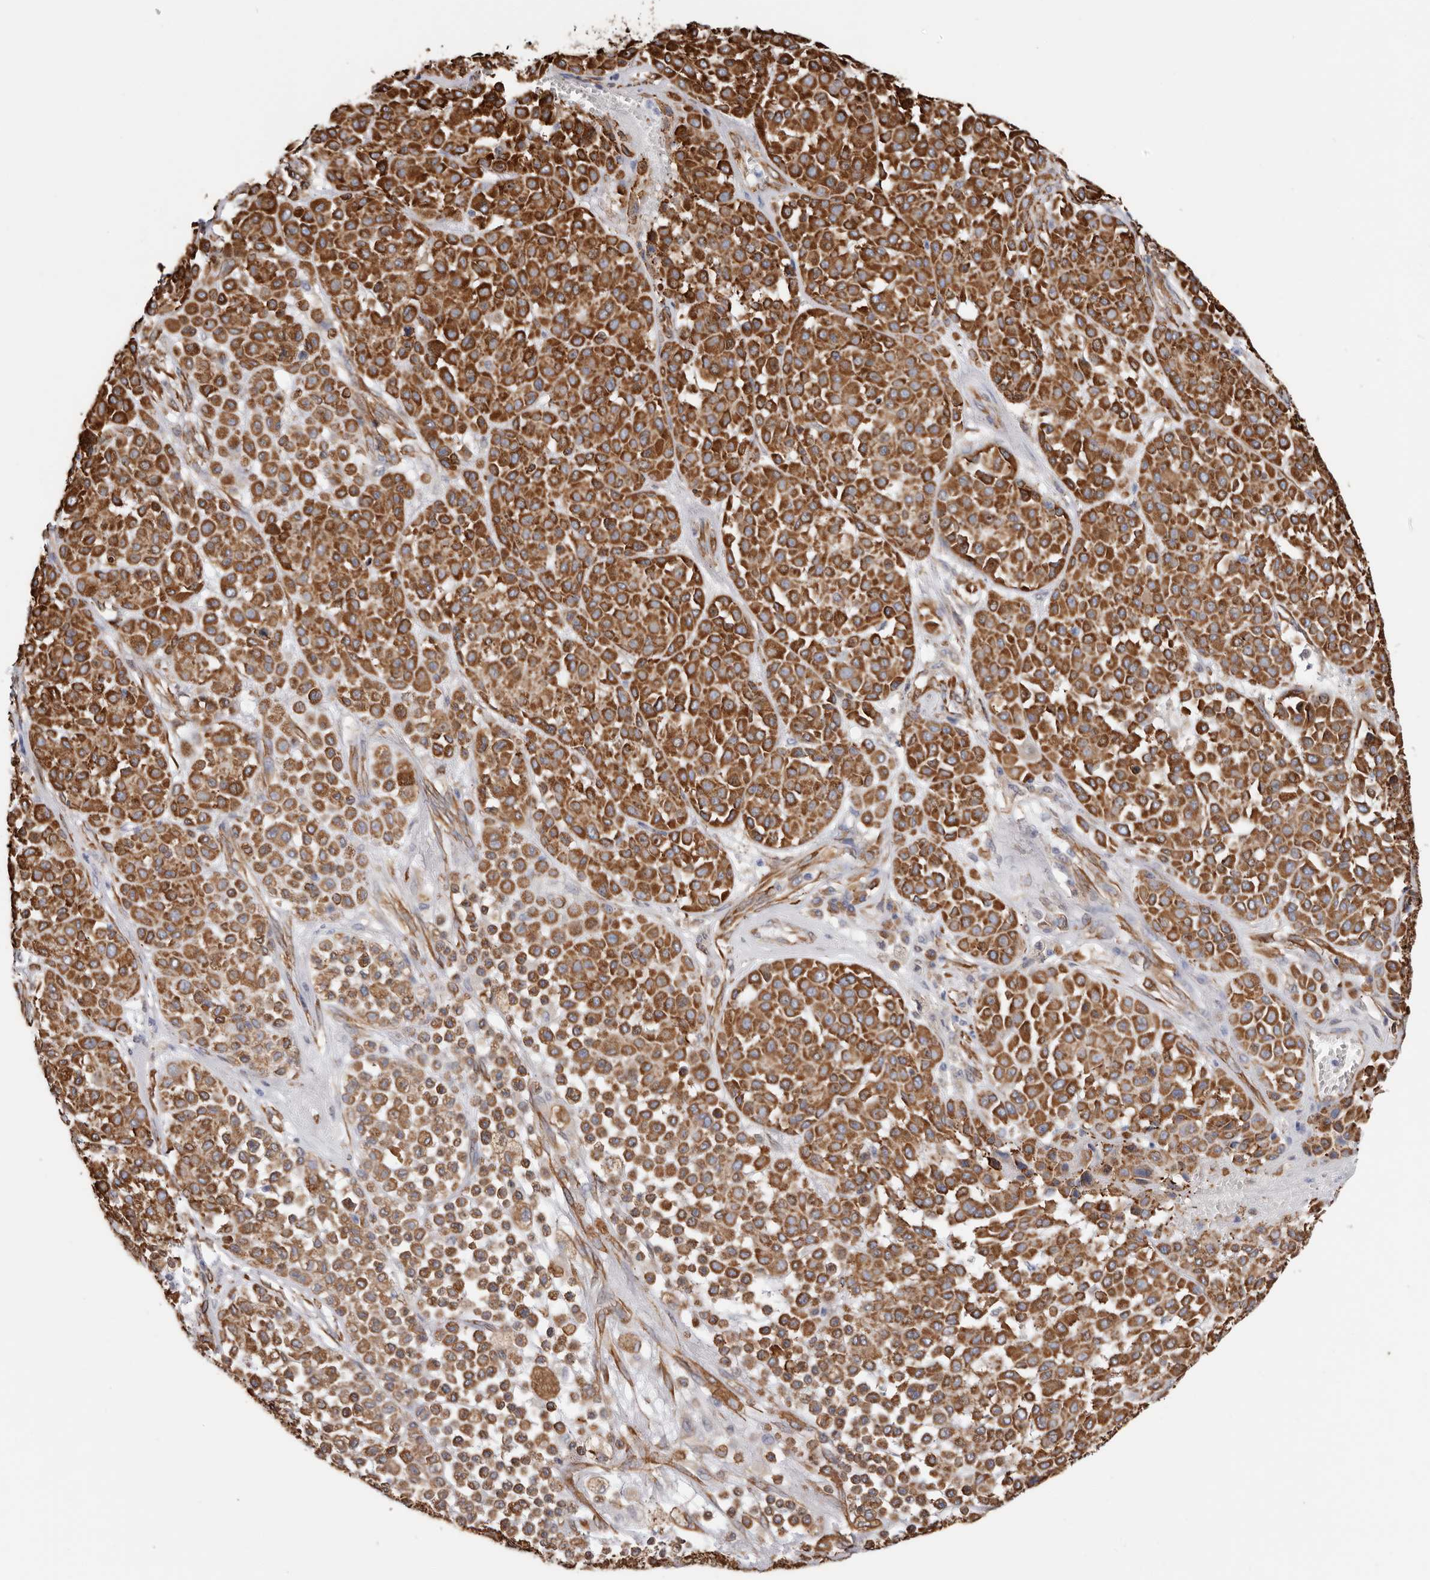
{"staining": {"intensity": "moderate", "quantity": ">75%", "location": "cytoplasmic/membranous"}, "tissue": "melanoma", "cell_type": "Tumor cells", "image_type": "cancer", "snomed": [{"axis": "morphology", "description": "Malignant melanoma, Metastatic site"}, {"axis": "topography", "description": "Soft tissue"}], "caption": "IHC image of melanoma stained for a protein (brown), which shows medium levels of moderate cytoplasmic/membranous staining in approximately >75% of tumor cells.", "gene": "SEMA3E", "patient": {"sex": "male", "age": 41}}